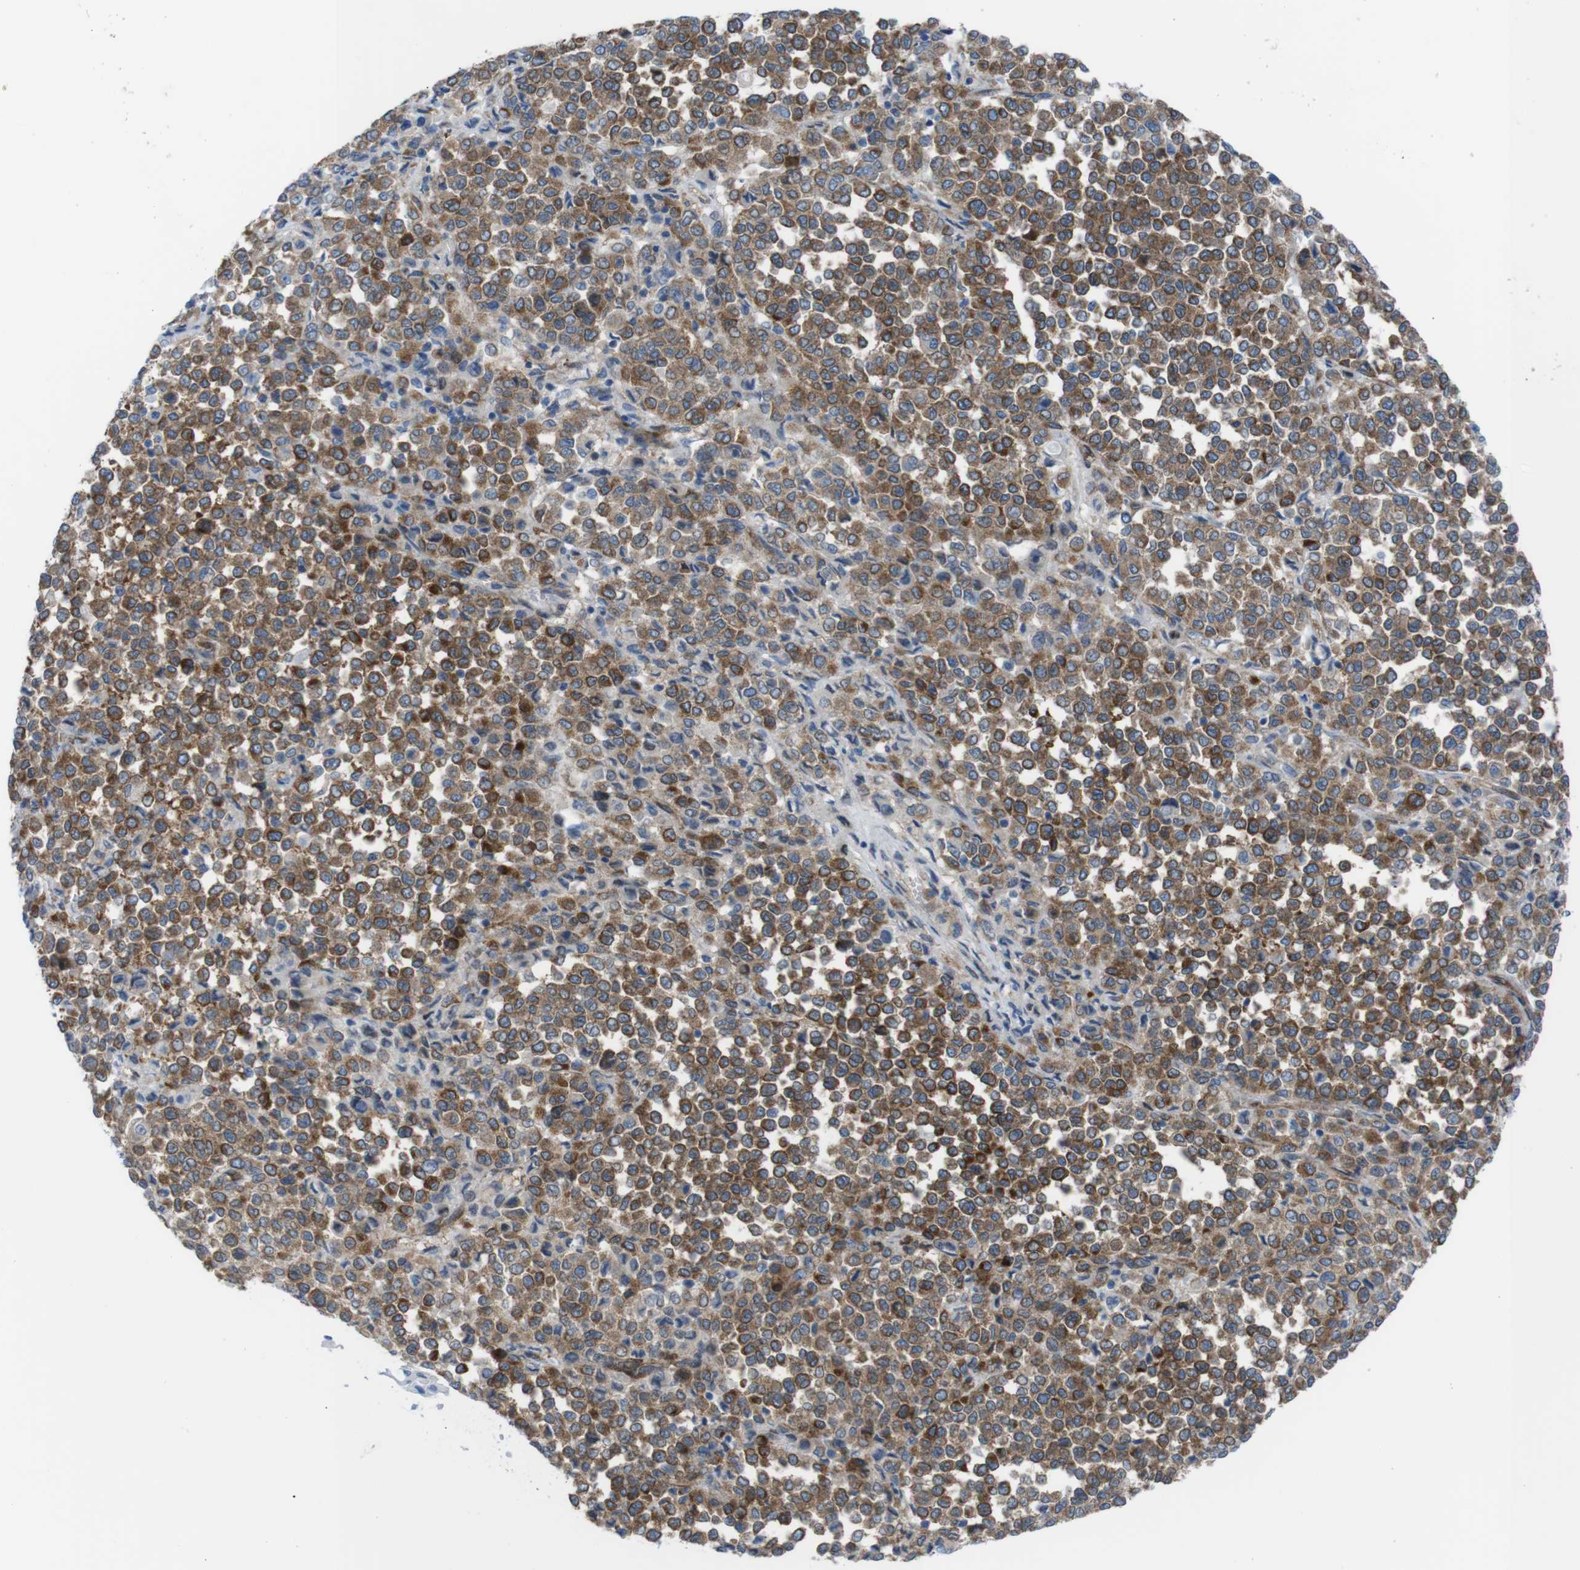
{"staining": {"intensity": "moderate", "quantity": ">75%", "location": "cytoplasmic/membranous"}, "tissue": "melanoma", "cell_type": "Tumor cells", "image_type": "cancer", "snomed": [{"axis": "morphology", "description": "Malignant melanoma, Metastatic site"}, {"axis": "topography", "description": "Pancreas"}], "caption": "This photomicrograph exhibits IHC staining of melanoma, with medium moderate cytoplasmic/membranous expression in about >75% of tumor cells.", "gene": "DIAPH2", "patient": {"sex": "female", "age": 30}}